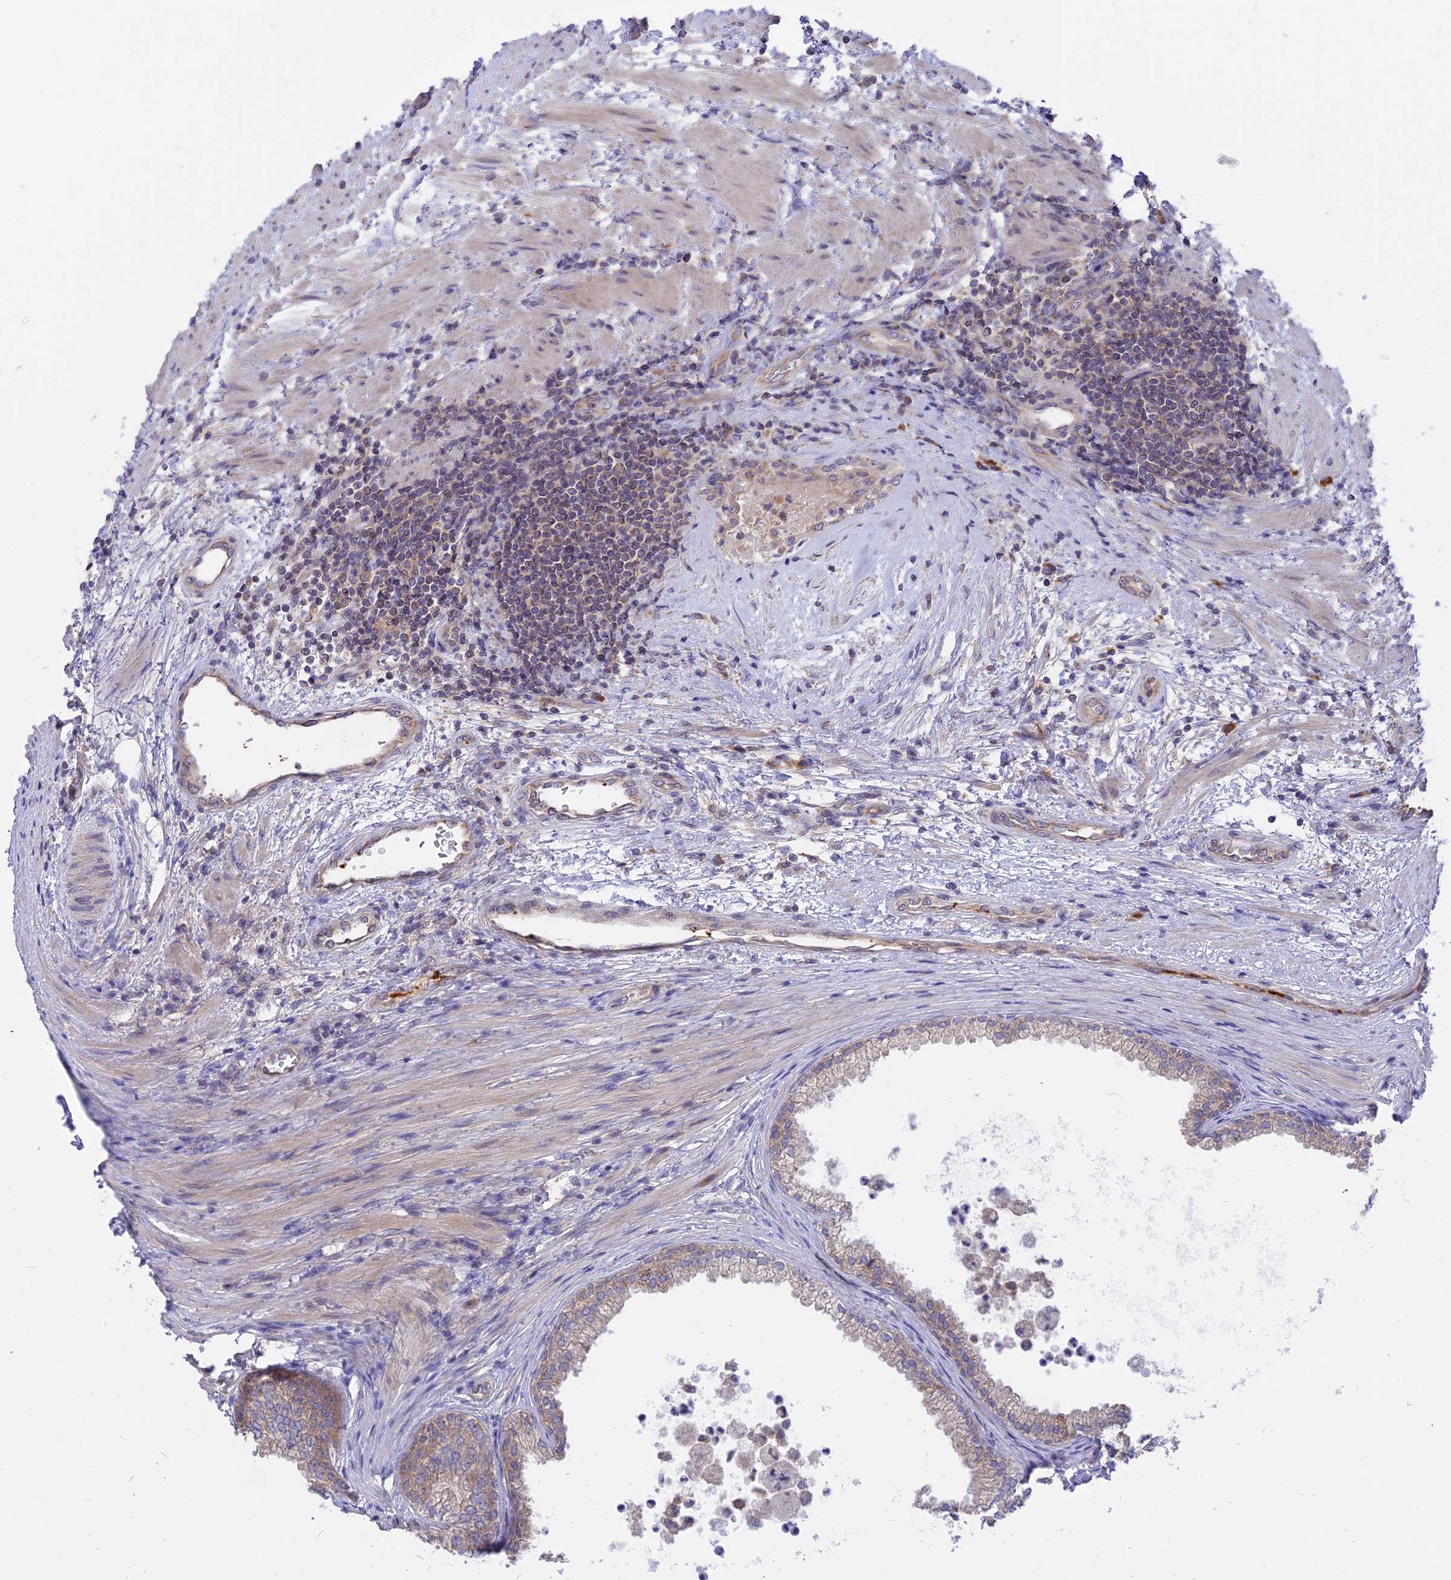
{"staining": {"intensity": "moderate", "quantity": "25%-75%", "location": "cytoplasmic/membranous"}, "tissue": "prostate", "cell_type": "Glandular cells", "image_type": "normal", "snomed": [{"axis": "morphology", "description": "Normal tissue, NOS"}, {"axis": "topography", "description": "Prostate"}], "caption": "Glandular cells reveal medium levels of moderate cytoplasmic/membranous staining in approximately 25%-75% of cells in normal prostate.", "gene": "IL21R", "patient": {"sex": "male", "age": 76}}